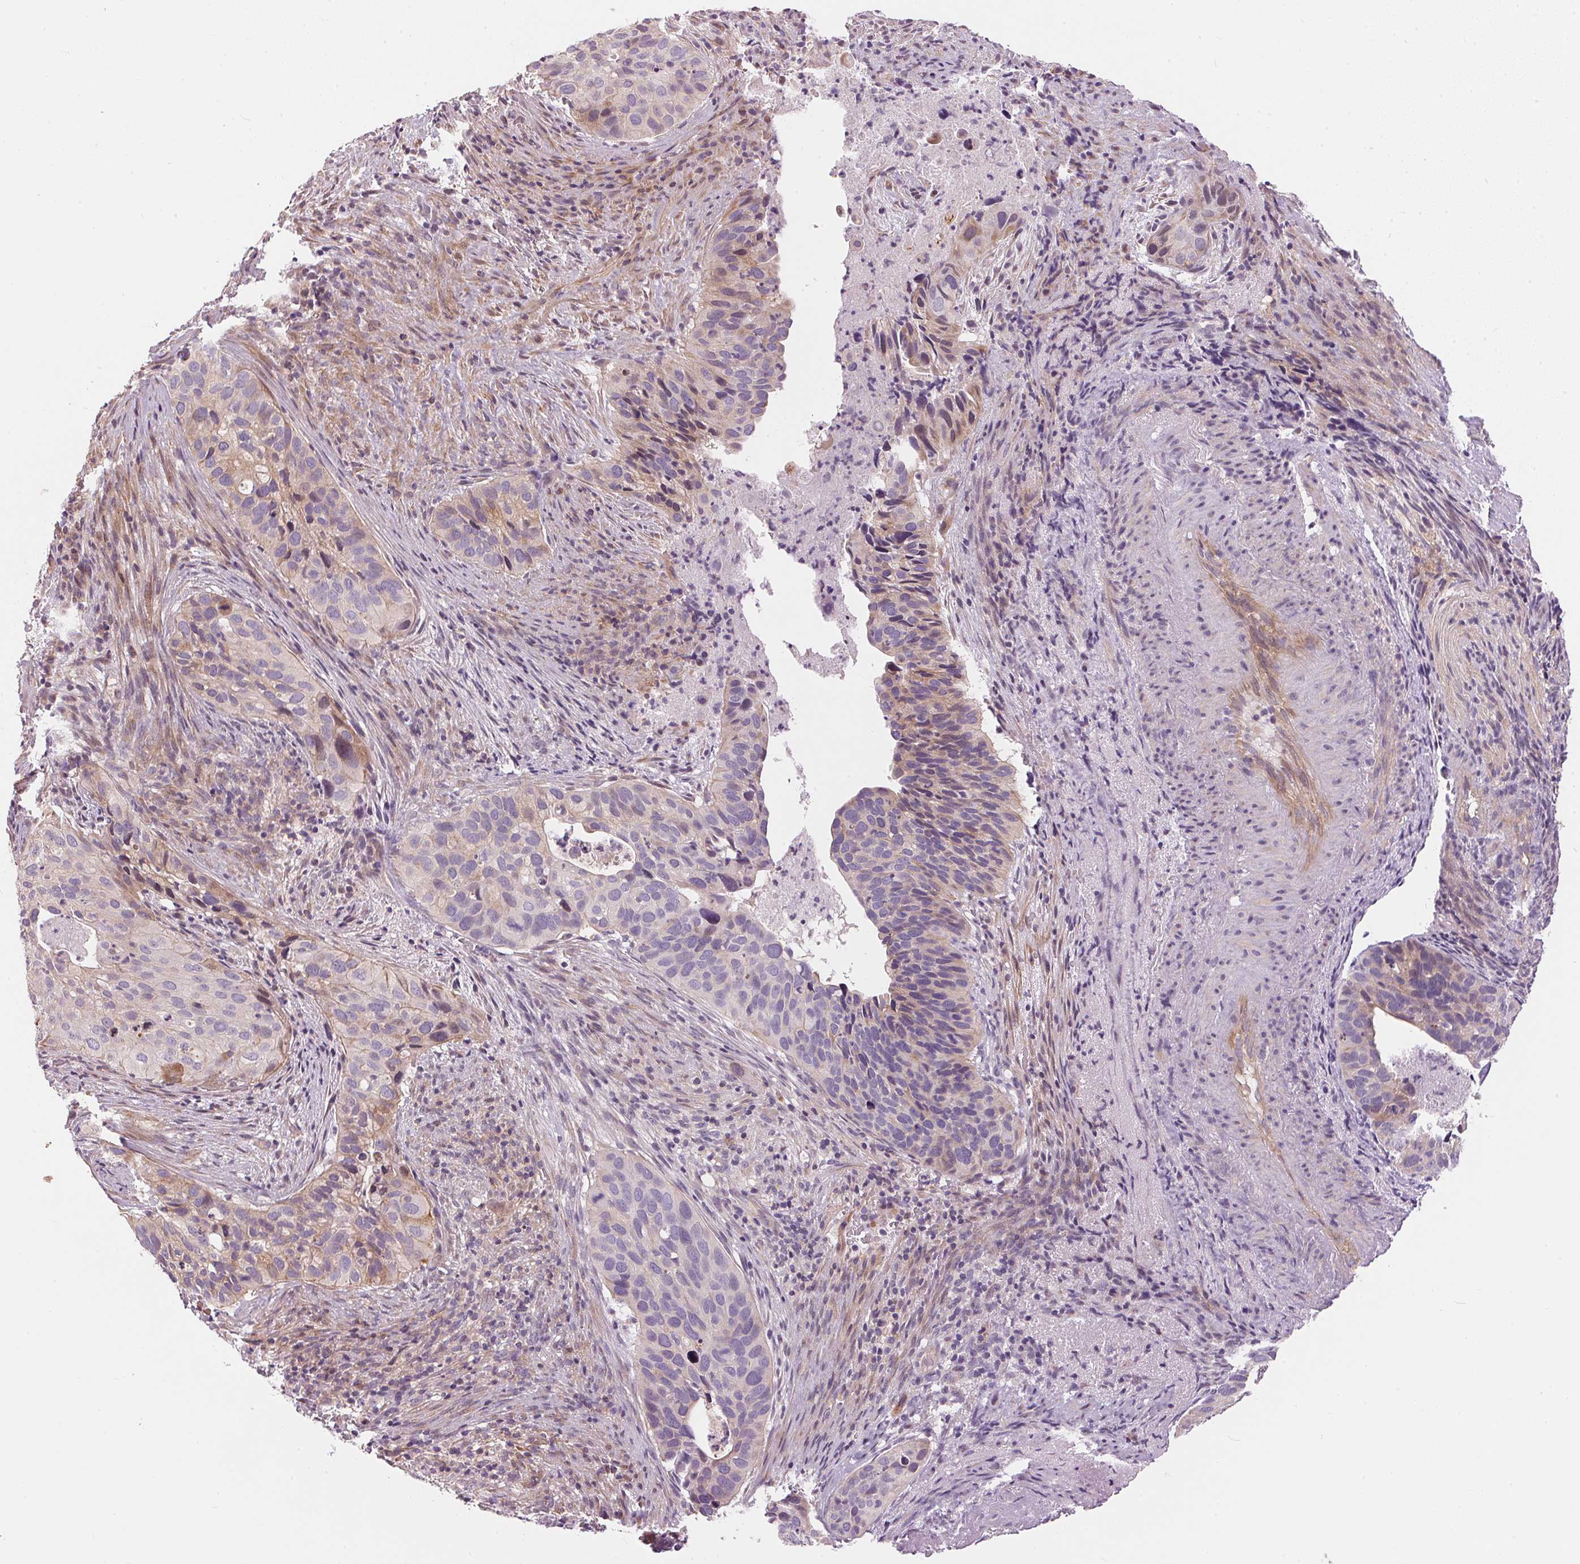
{"staining": {"intensity": "weak", "quantity": "<25%", "location": "cytoplasmic/membranous"}, "tissue": "cervical cancer", "cell_type": "Tumor cells", "image_type": "cancer", "snomed": [{"axis": "morphology", "description": "Squamous cell carcinoma, NOS"}, {"axis": "topography", "description": "Cervix"}], "caption": "Immunohistochemical staining of cervical squamous cell carcinoma shows no significant expression in tumor cells. (DAB IHC with hematoxylin counter stain).", "gene": "UNC13B", "patient": {"sex": "female", "age": 38}}